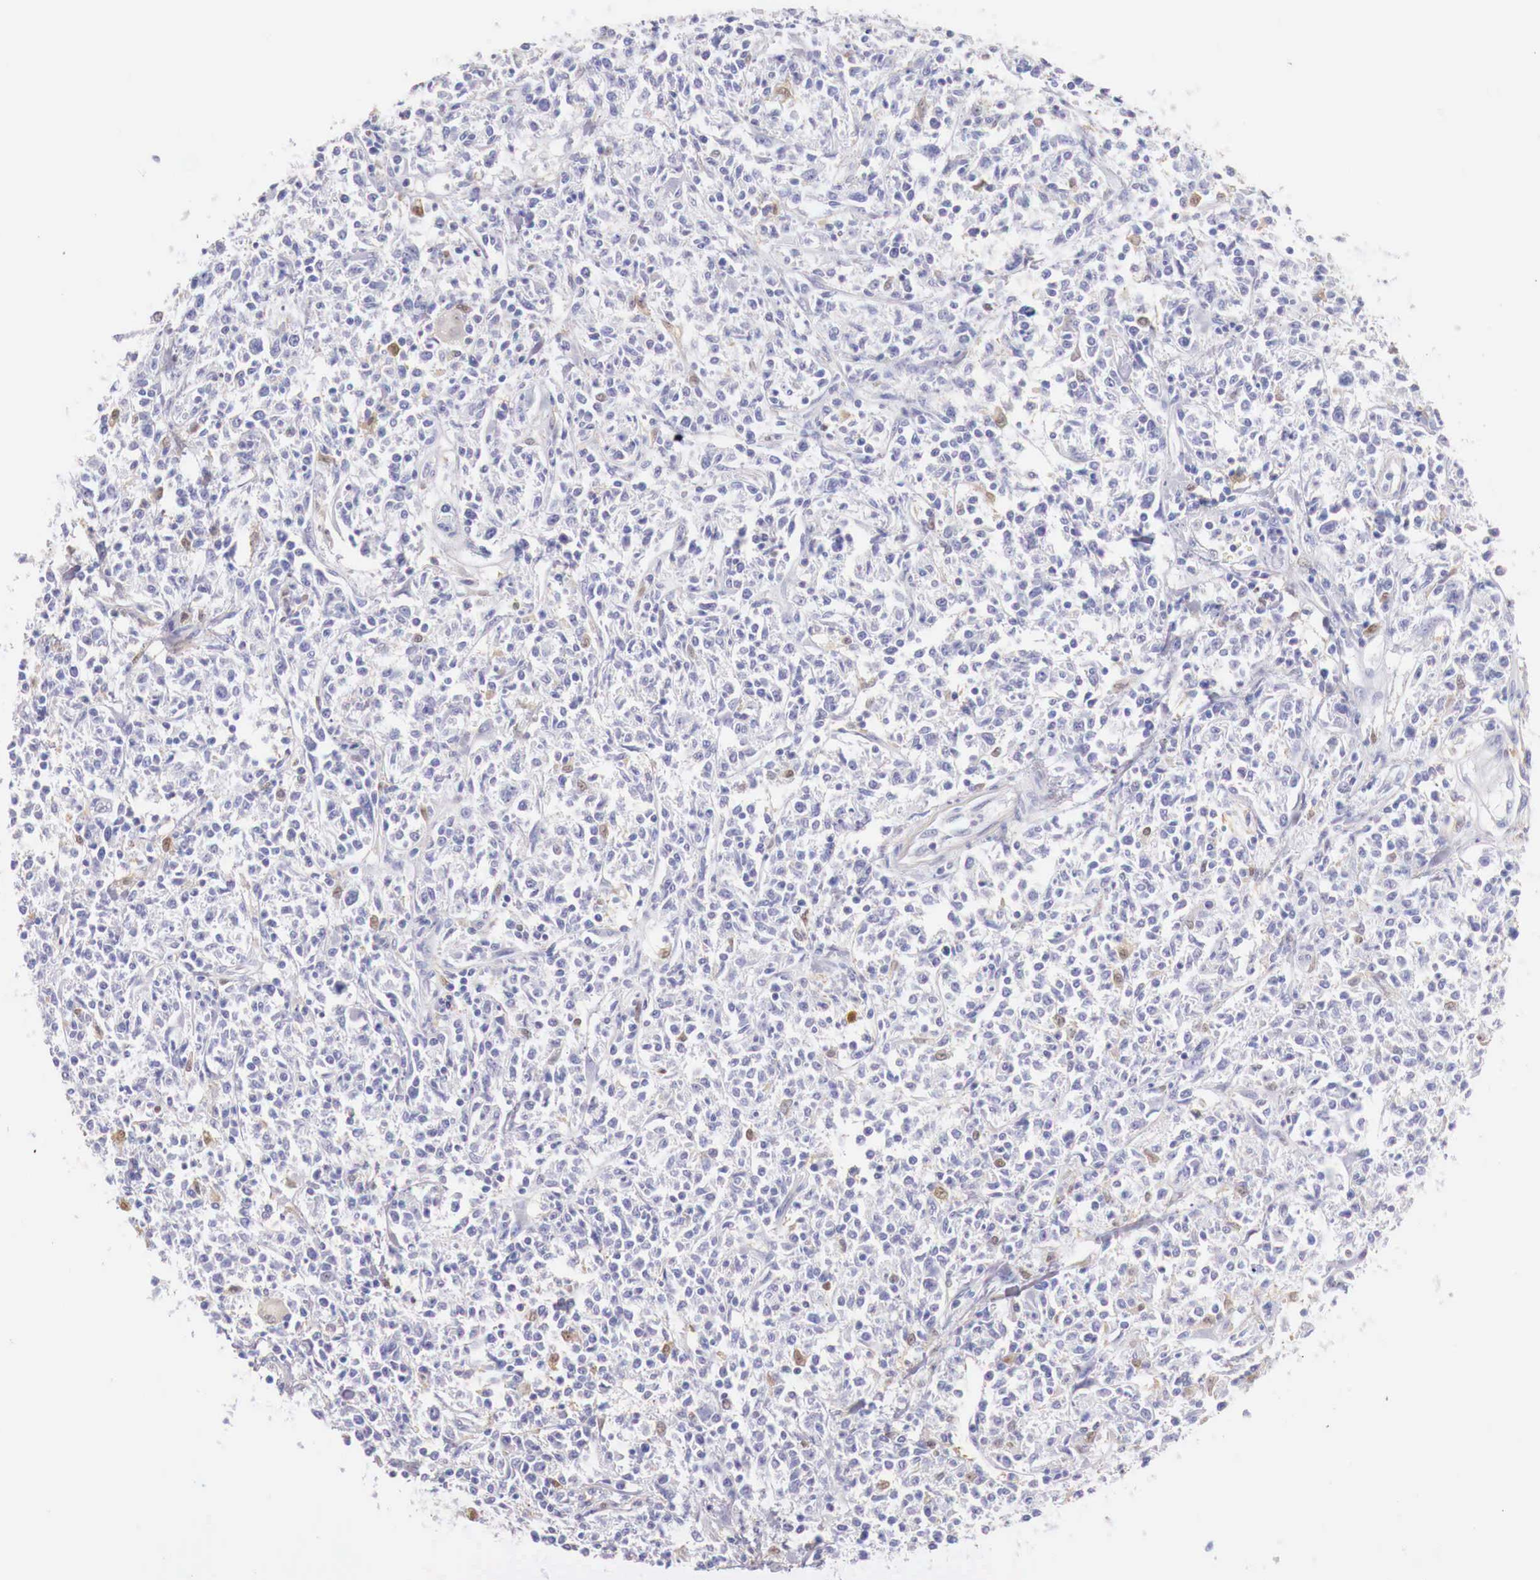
{"staining": {"intensity": "negative", "quantity": "none", "location": "none"}, "tissue": "lymphoma", "cell_type": "Tumor cells", "image_type": "cancer", "snomed": [{"axis": "morphology", "description": "Malignant lymphoma, non-Hodgkin's type, Low grade"}, {"axis": "topography", "description": "Small intestine"}], "caption": "DAB immunohistochemical staining of human lymphoma demonstrates no significant staining in tumor cells. The staining is performed using DAB brown chromogen with nuclei counter-stained in using hematoxylin.", "gene": "RENBP", "patient": {"sex": "female", "age": 59}}